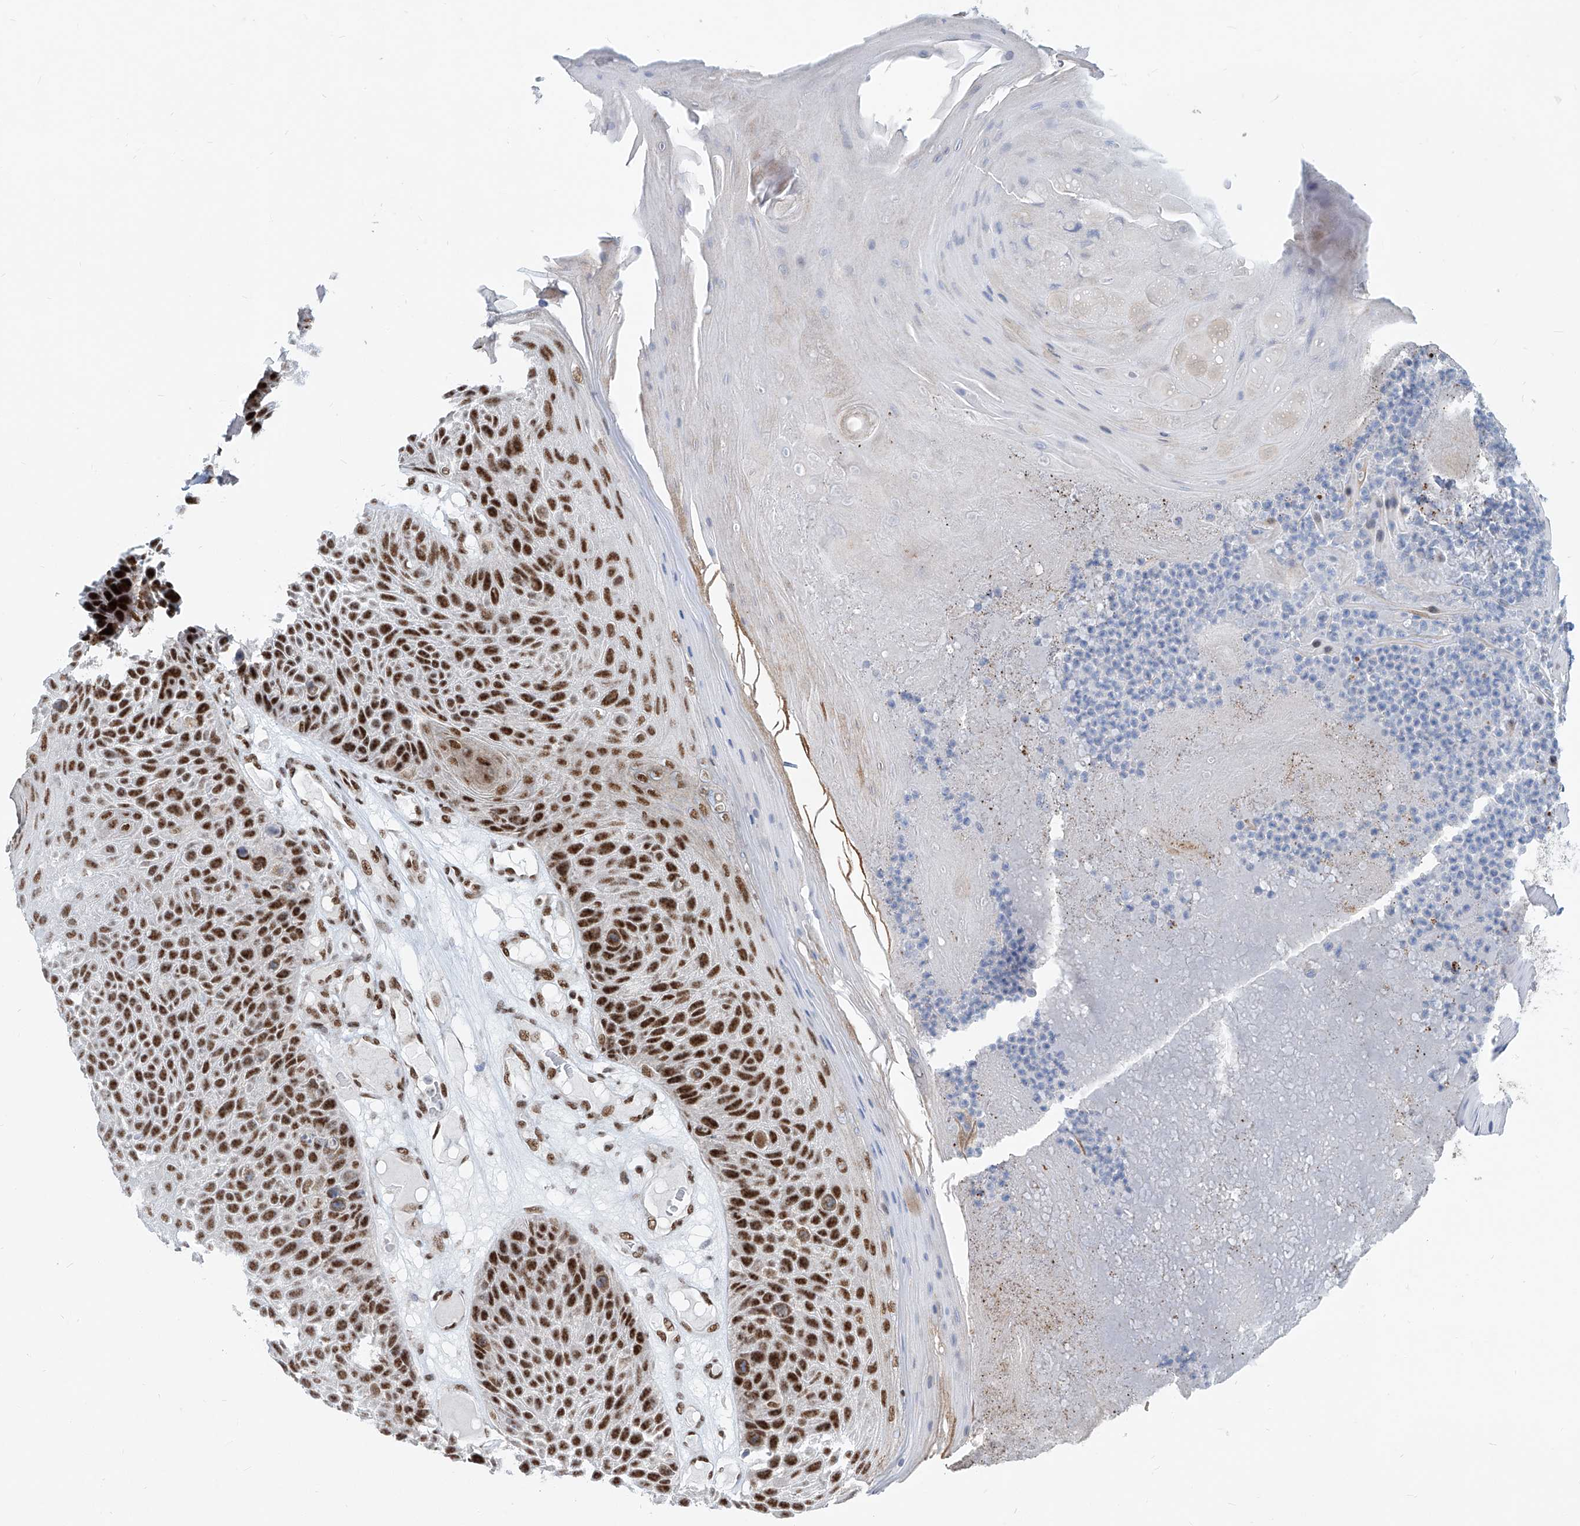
{"staining": {"intensity": "strong", "quantity": ">75%", "location": "nuclear"}, "tissue": "skin cancer", "cell_type": "Tumor cells", "image_type": "cancer", "snomed": [{"axis": "morphology", "description": "Squamous cell carcinoma, NOS"}, {"axis": "topography", "description": "Skin"}], "caption": "A brown stain labels strong nuclear positivity of a protein in skin cancer tumor cells. Nuclei are stained in blue.", "gene": "TAF4", "patient": {"sex": "female", "age": 88}}